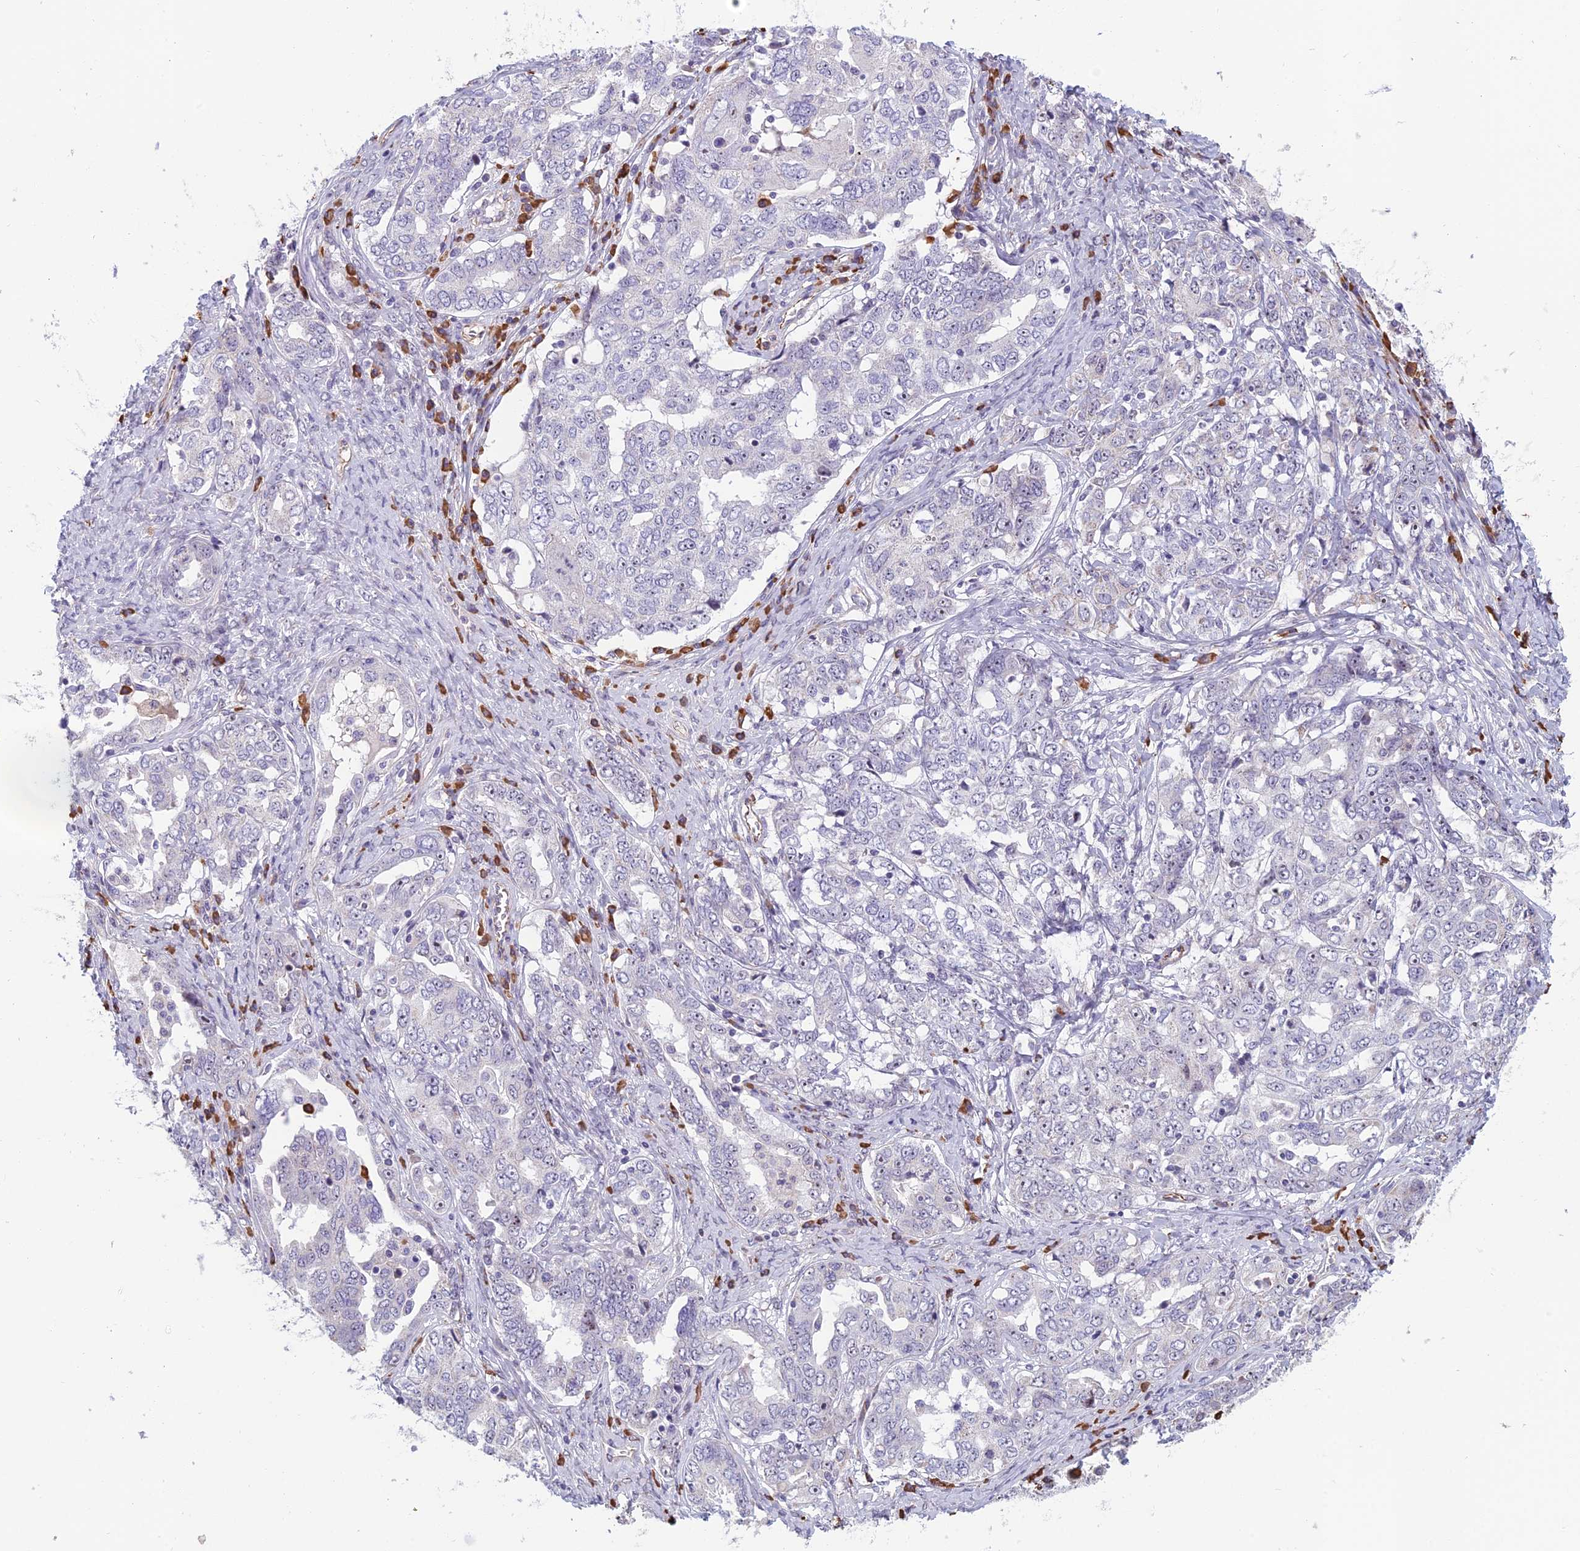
{"staining": {"intensity": "negative", "quantity": "none", "location": "none"}, "tissue": "ovarian cancer", "cell_type": "Tumor cells", "image_type": "cancer", "snomed": [{"axis": "morphology", "description": "Carcinoma, endometroid"}, {"axis": "topography", "description": "Ovary"}], "caption": "Tumor cells show no significant protein staining in ovarian endometroid carcinoma.", "gene": "NOC2L", "patient": {"sex": "female", "age": 62}}